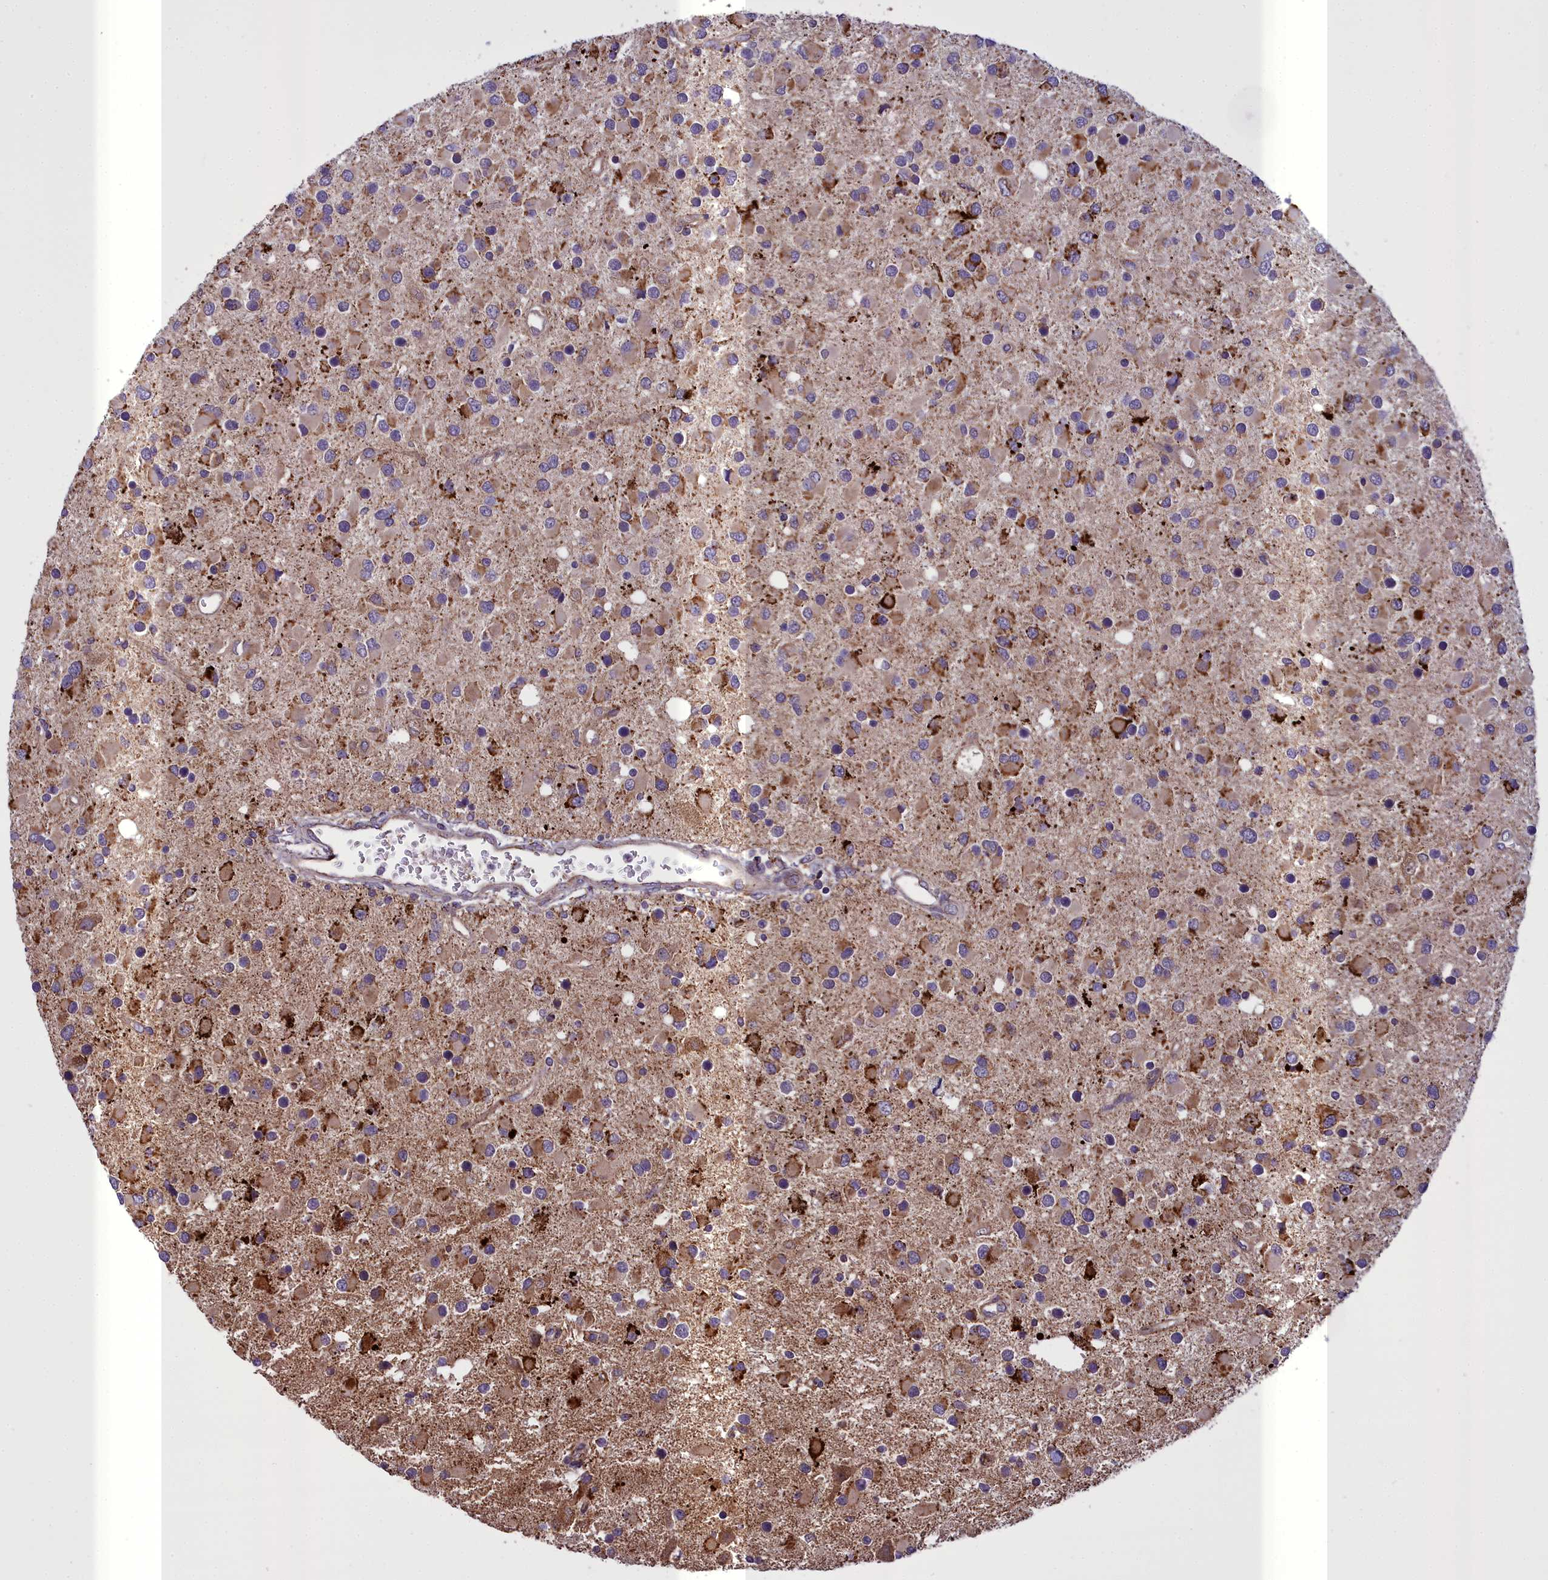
{"staining": {"intensity": "strong", "quantity": "25%-75%", "location": "cytoplasmic/membranous"}, "tissue": "glioma", "cell_type": "Tumor cells", "image_type": "cancer", "snomed": [{"axis": "morphology", "description": "Glioma, malignant, High grade"}, {"axis": "topography", "description": "Brain"}], "caption": "Immunohistochemical staining of malignant glioma (high-grade) exhibits strong cytoplasmic/membranous protein staining in approximately 25%-75% of tumor cells.", "gene": "TBC1D24", "patient": {"sex": "male", "age": 53}}